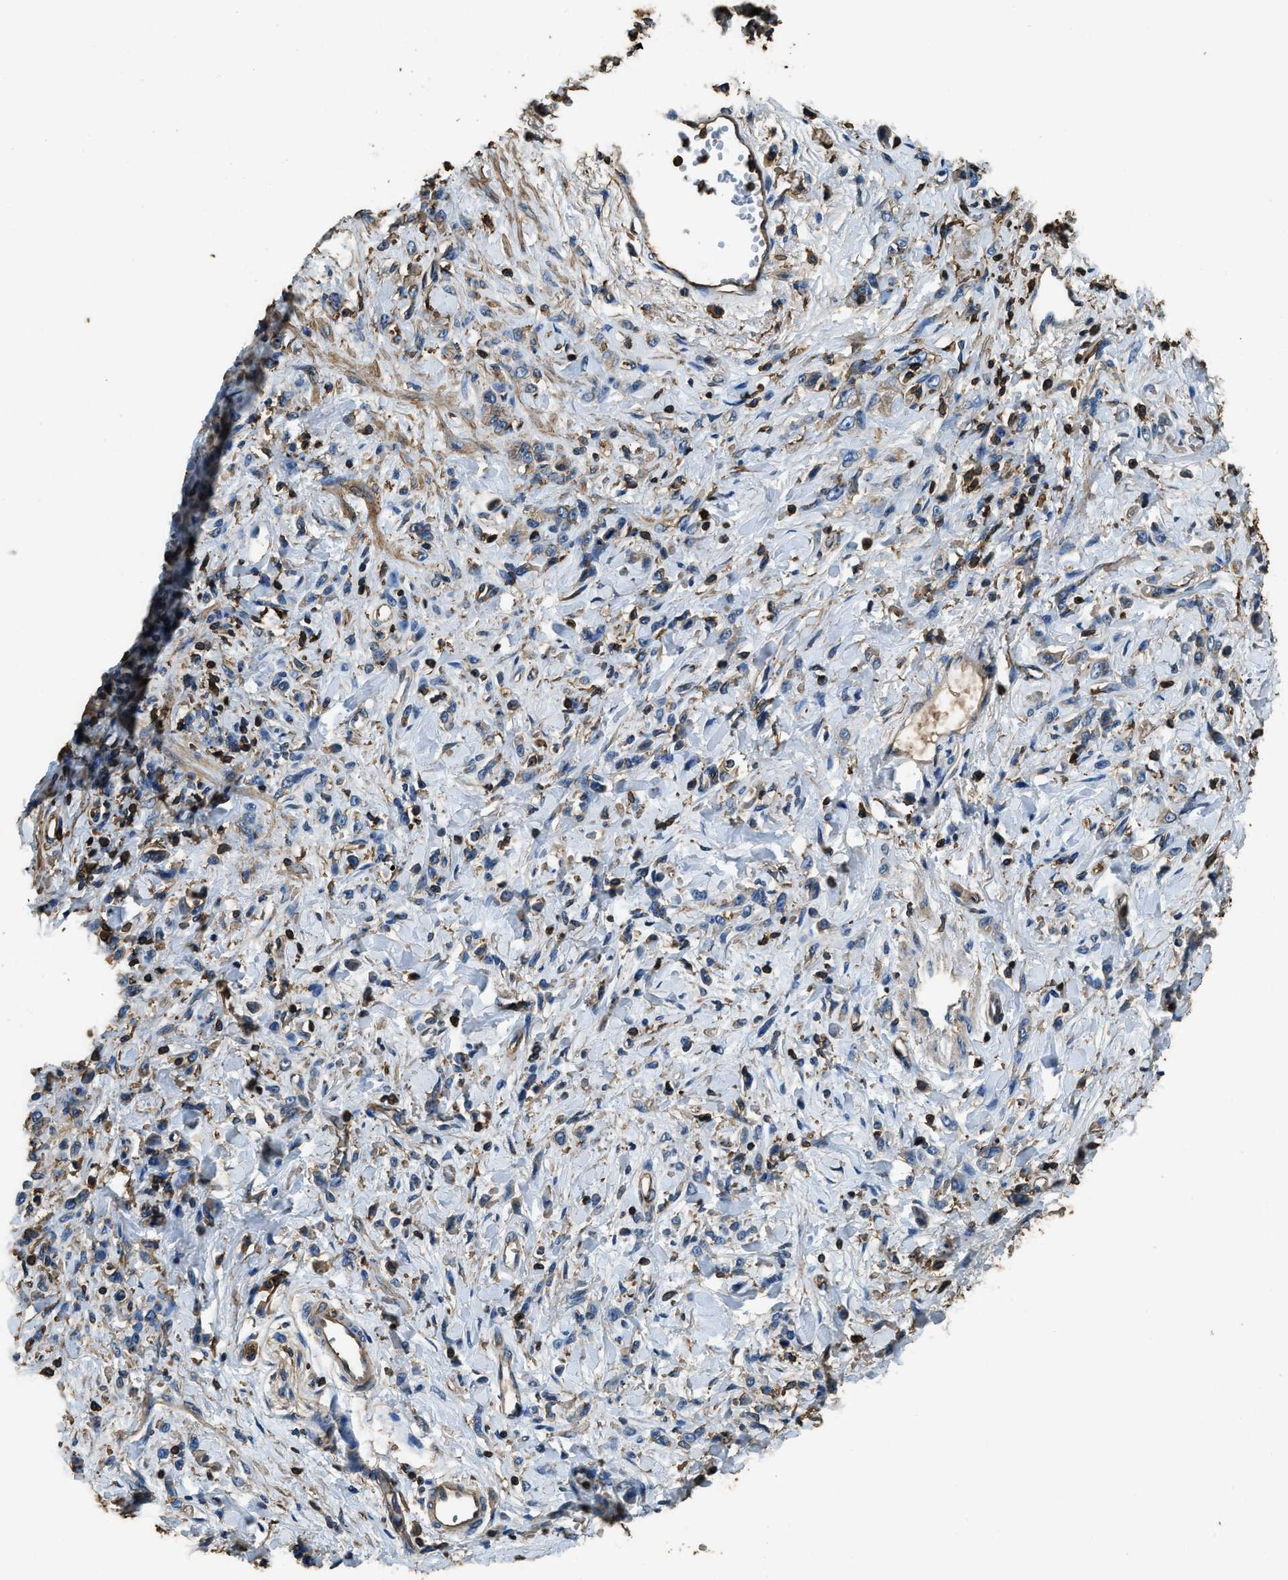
{"staining": {"intensity": "weak", "quantity": ">75%", "location": "cytoplasmic/membranous"}, "tissue": "stomach cancer", "cell_type": "Tumor cells", "image_type": "cancer", "snomed": [{"axis": "morphology", "description": "Normal tissue, NOS"}, {"axis": "morphology", "description": "Adenocarcinoma, NOS"}, {"axis": "topography", "description": "Stomach"}], "caption": "Stomach cancer (adenocarcinoma) stained with immunohistochemistry (IHC) displays weak cytoplasmic/membranous staining in approximately >75% of tumor cells.", "gene": "ACCS", "patient": {"sex": "male", "age": 82}}